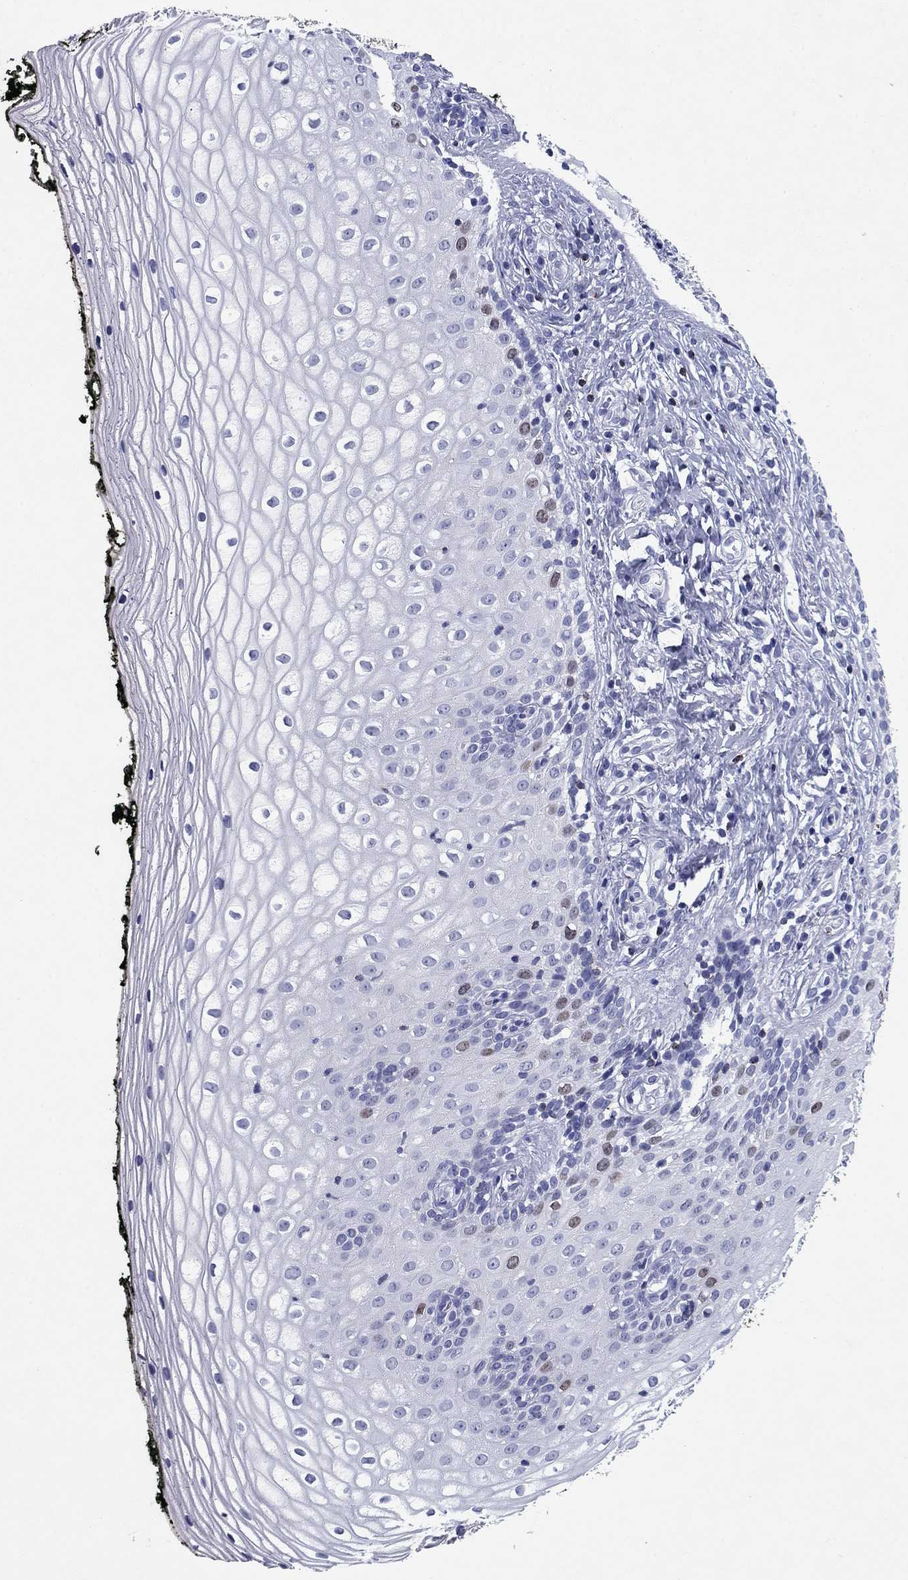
{"staining": {"intensity": "weak", "quantity": "<25%", "location": "nuclear"}, "tissue": "vagina", "cell_type": "Squamous epithelial cells", "image_type": "normal", "snomed": [{"axis": "morphology", "description": "Normal tissue, NOS"}, {"axis": "topography", "description": "Vagina"}], "caption": "High magnification brightfield microscopy of benign vagina stained with DAB (brown) and counterstained with hematoxylin (blue): squamous epithelial cells show no significant staining. (Stains: DAB (3,3'-diaminobenzidine) IHC with hematoxylin counter stain, Microscopy: brightfield microscopy at high magnification).", "gene": "GZMK", "patient": {"sex": "female", "age": 47}}